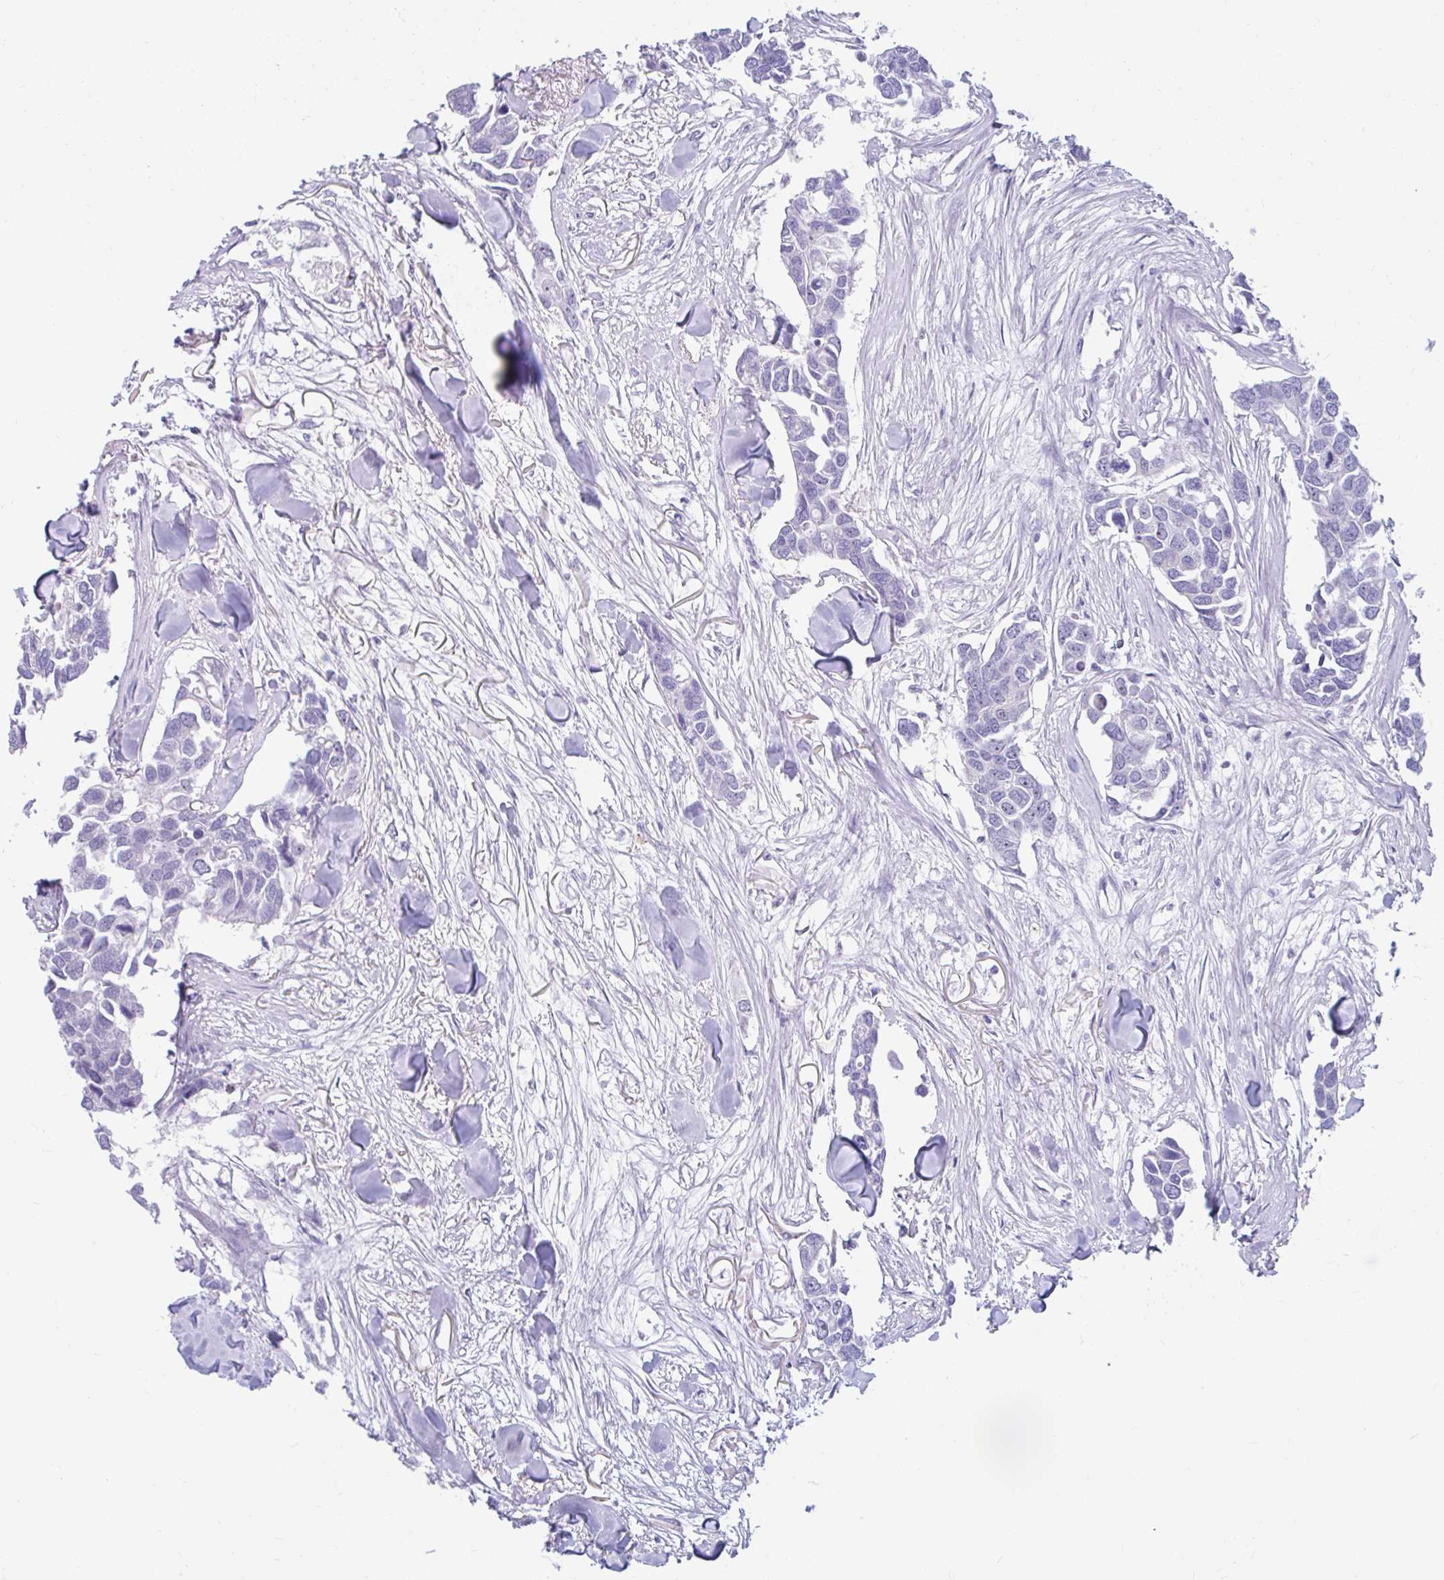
{"staining": {"intensity": "weak", "quantity": "<25%", "location": "nuclear"}, "tissue": "breast cancer", "cell_type": "Tumor cells", "image_type": "cancer", "snomed": [{"axis": "morphology", "description": "Duct carcinoma"}, {"axis": "topography", "description": "Breast"}], "caption": "DAB immunohistochemical staining of invasive ductal carcinoma (breast) displays no significant staining in tumor cells.", "gene": "FTSJ3", "patient": {"sex": "female", "age": 83}}